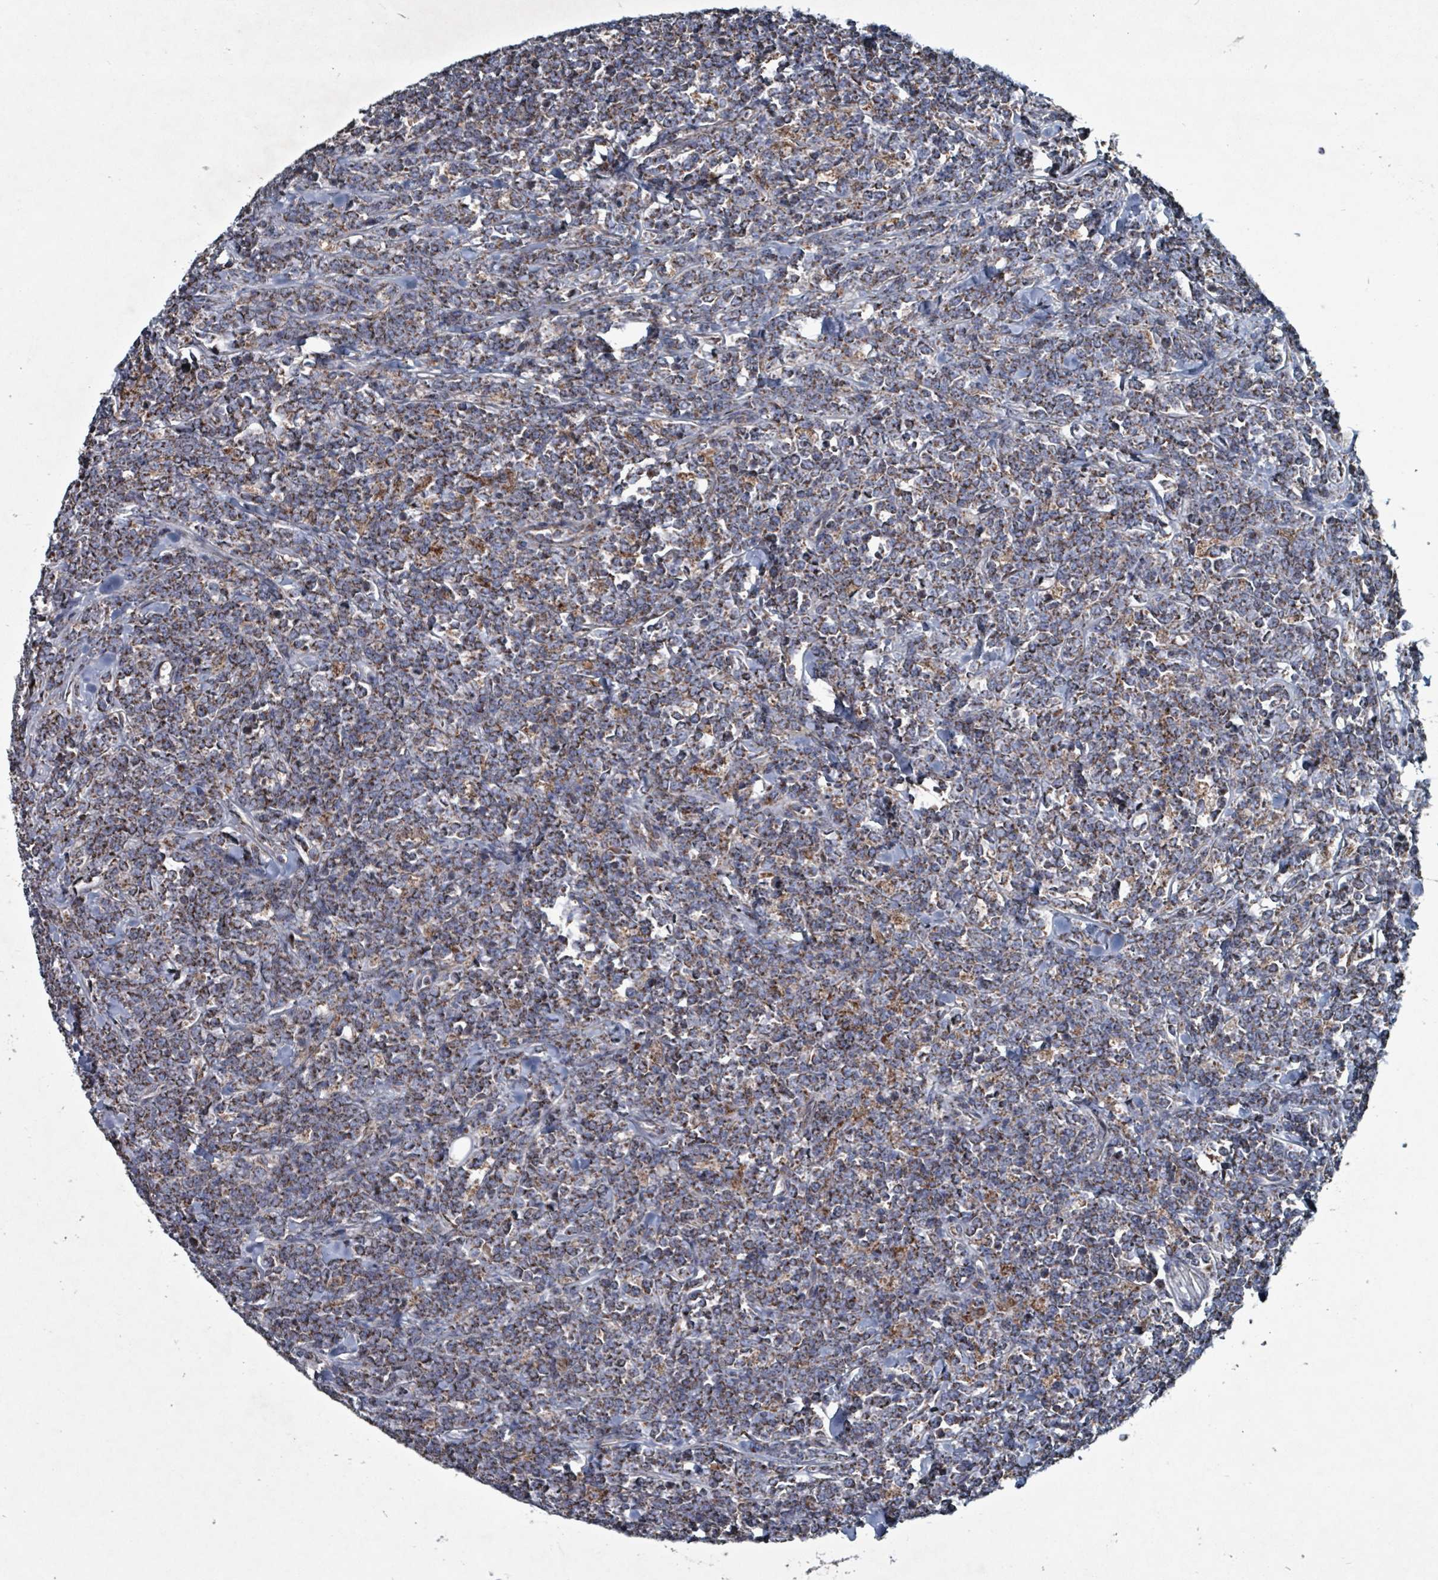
{"staining": {"intensity": "moderate", "quantity": "25%-75%", "location": "cytoplasmic/membranous"}, "tissue": "lymphoma", "cell_type": "Tumor cells", "image_type": "cancer", "snomed": [{"axis": "morphology", "description": "Malignant lymphoma, non-Hodgkin's type, High grade"}, {"axis": "topography", "description": "Small intestine"}, {"axis": "topography", "description": "Colon"}], "caption": "Immunohistochemical staining of high-grade malignant lymphoma, non-Hodgkin's type shows medium levels of moderate cytoplasmic/membranous expression in about 25%-75% of tumor cells. The staining was performed using DAB (3,3'-diaminobenzidine), with brown indicating positive protein expression. Nuclei are stained blue with hematoxylin.", "gene": "ABHD18", "patient": {"sex": "male", "age": 8}}